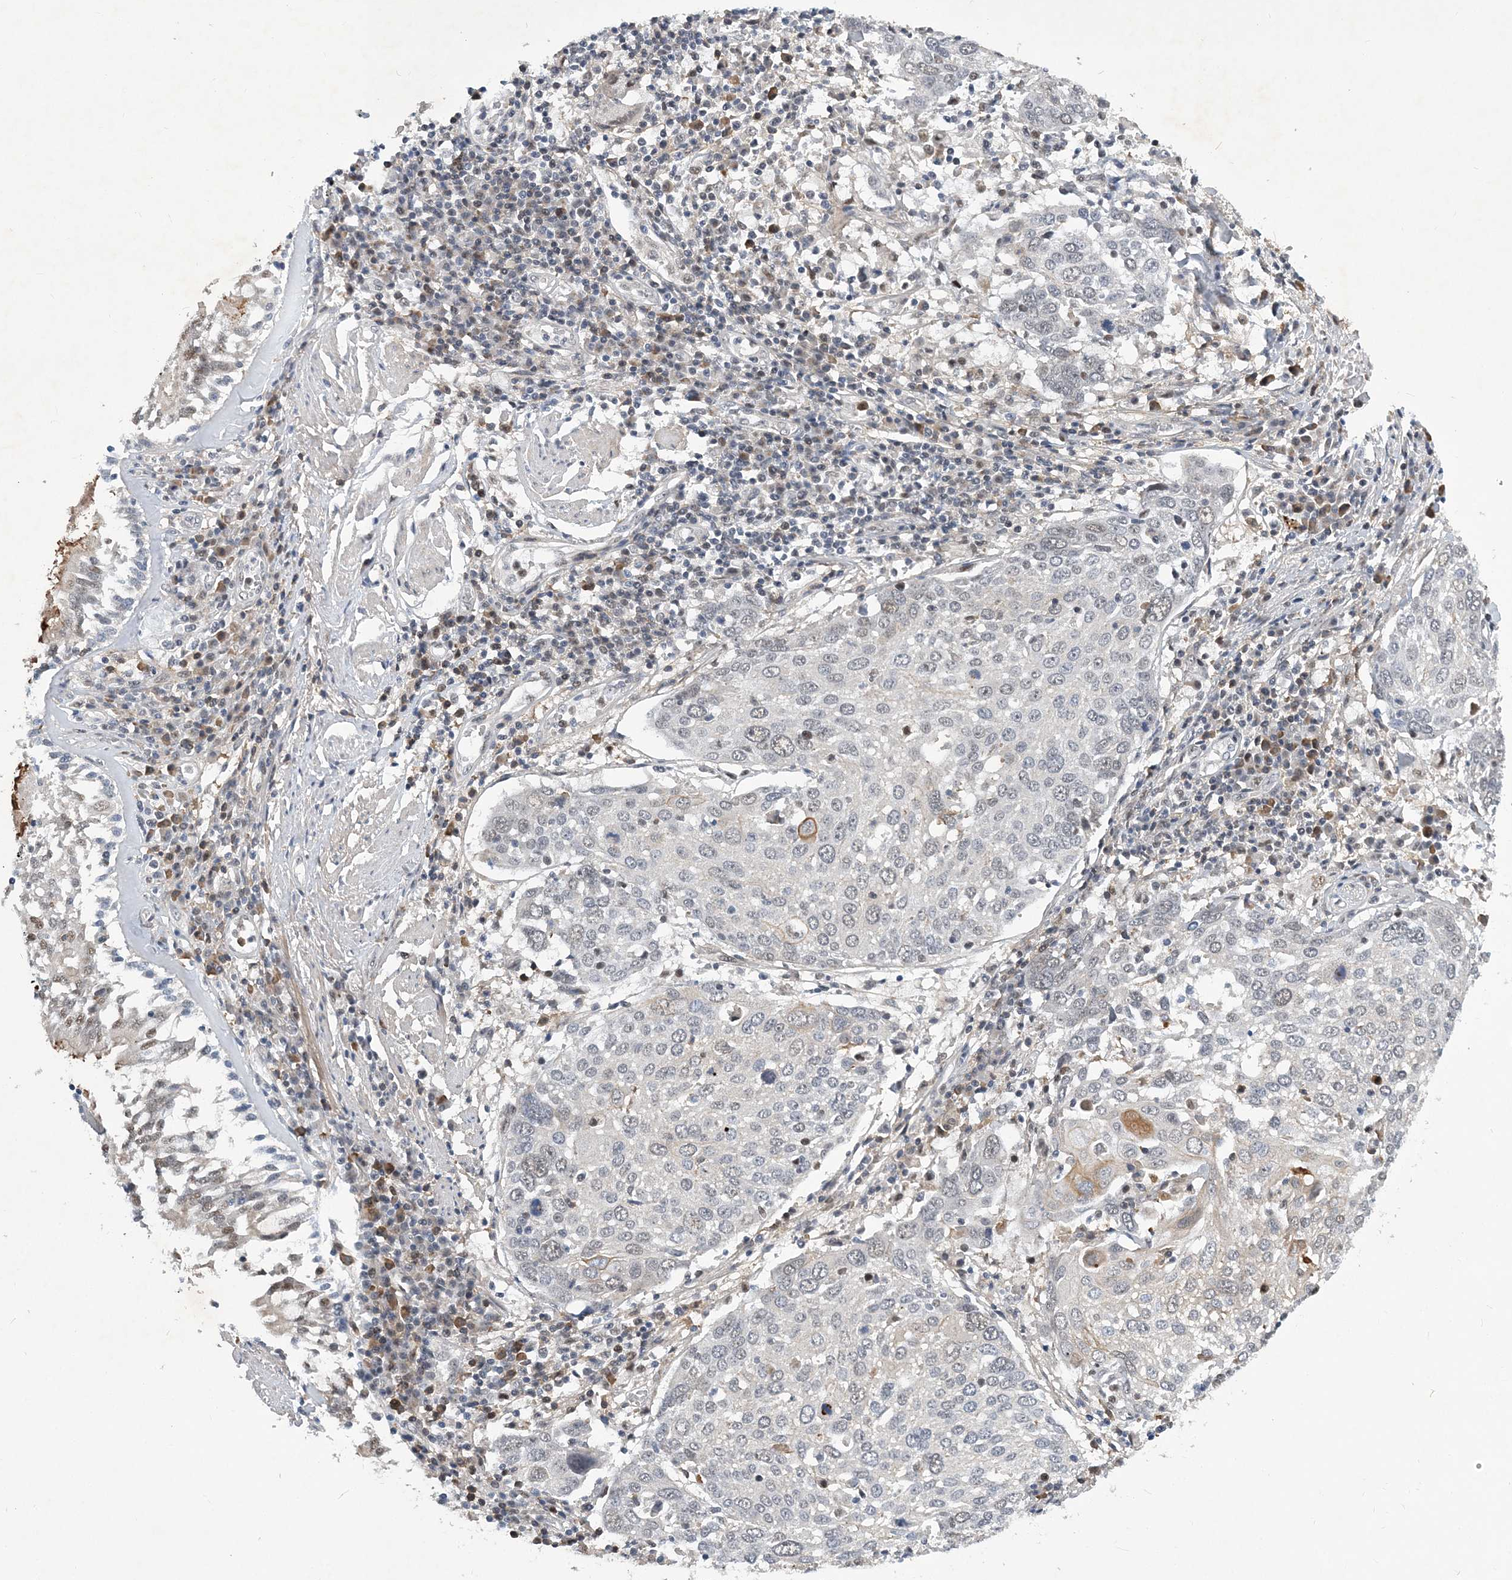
{"staining": {"intensity": "negative", "quantity": "none", "location": "none"}, "tissue": "lung cancer", "cell_type": "Tumor cells", "image_type": "cancer", "snomed": [{"axis": "morphology", "description": "Squamous cell carcinoma, NOS"}, {"axis": "topography", "description": "Lung"}], "caption": "There is no significant expression in tumor cells of squamous cell carcinoma (lung). (DAB (3,3'-diaminobenzidine) IHC visualized using brightfield microscopy, high magnification).", "gene": "FAM217A", "patient": {"sex": "male", "age": 65}}